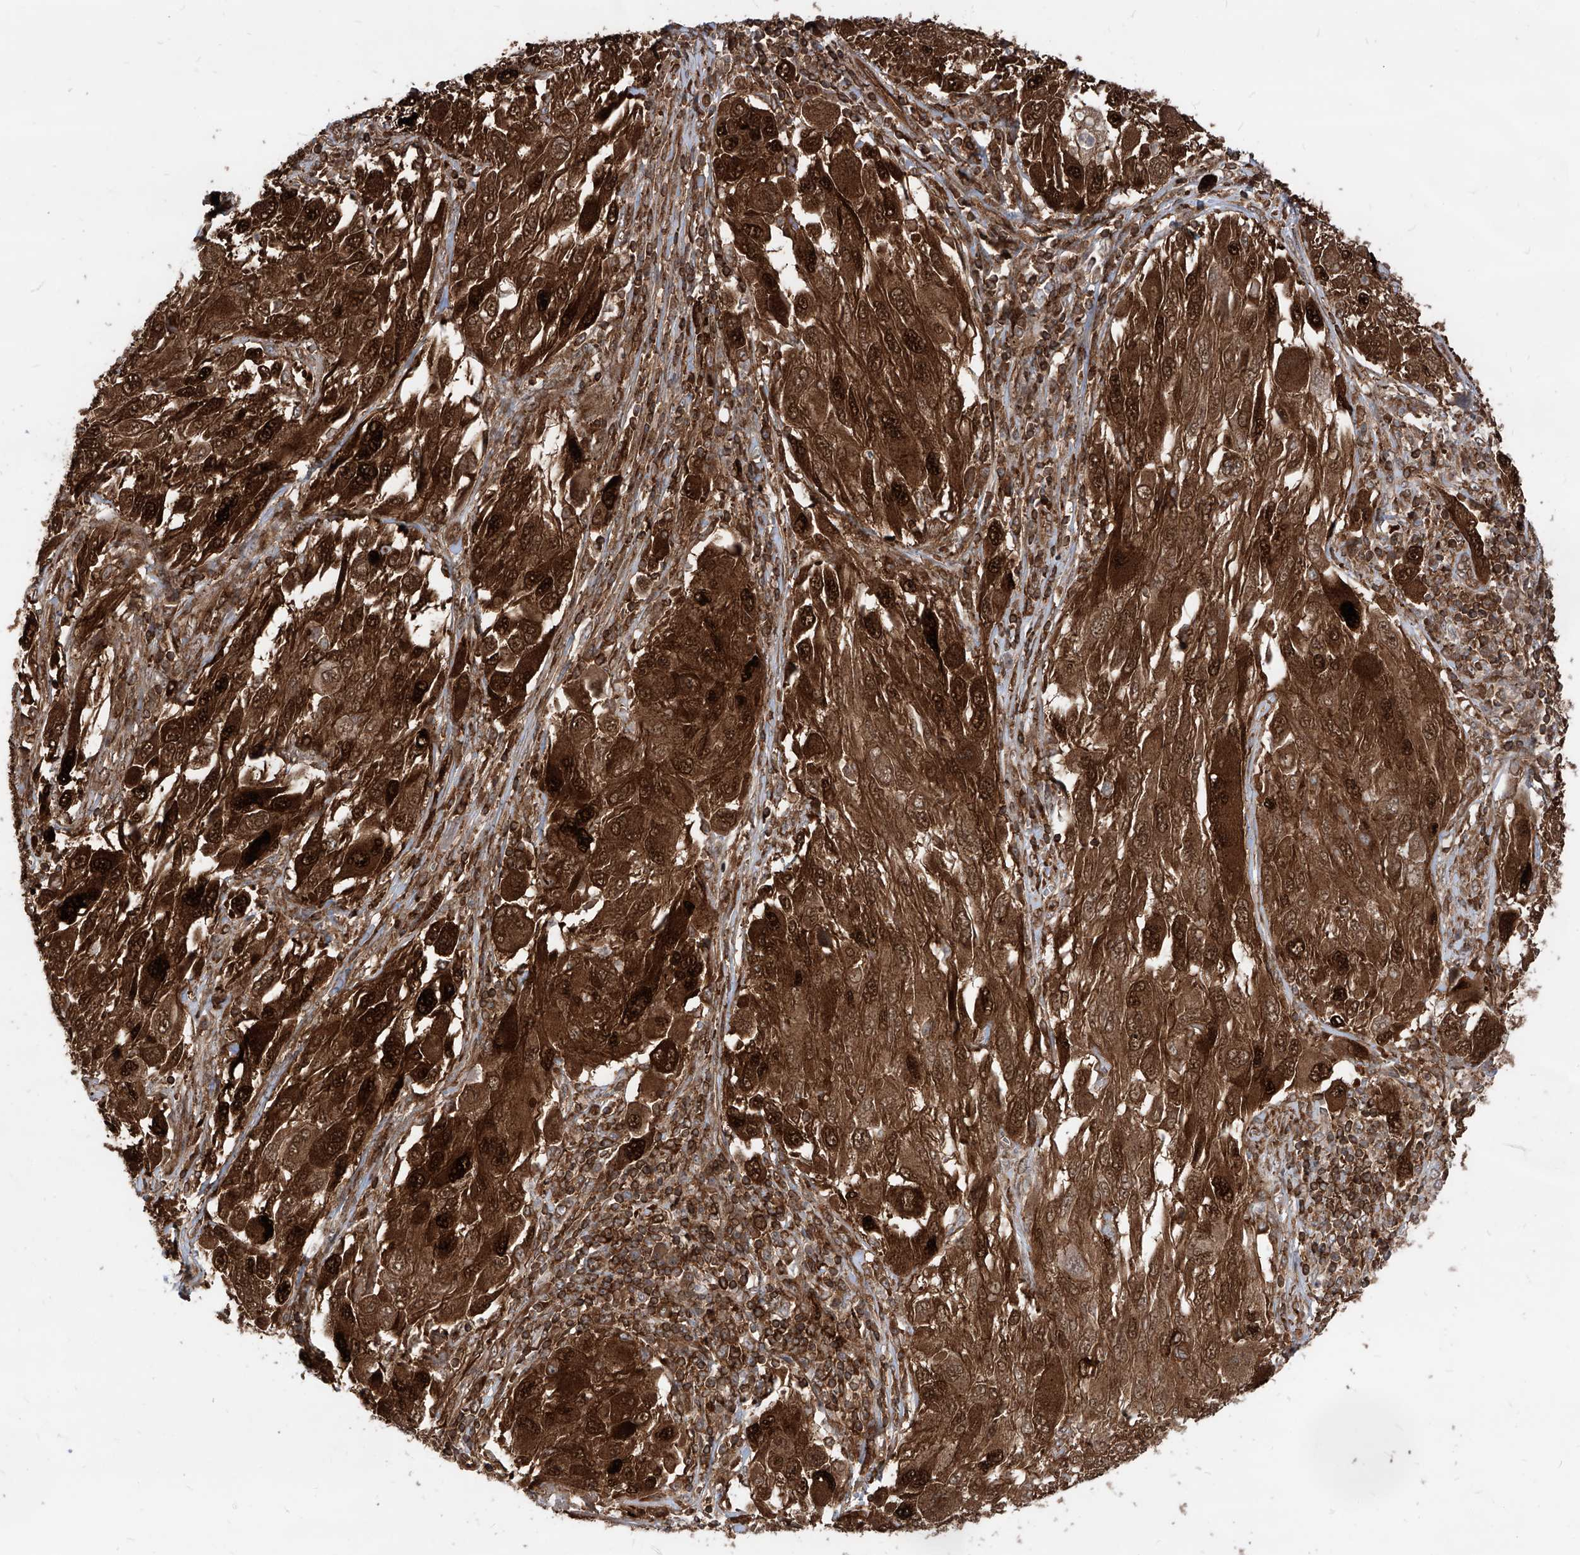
{"staining": {"intensity": "strong", "quantity": ">75%", "location": "cytoplasmic/membranous,nuclear"}, "tissue": "melanoma", "cell_type": "Tumor cells", "image_type": "cancer", "snomed": [{"axis": "morphology", "description": "Malignant melanoma, NOS"}, {"axis": "topography", "description": "Skin"}], "caption": "A micrograph of malignant melanoma stained for a protein demonstrates strong cytoplasmic/membranous and nuclear brown staining in tumor cells.", "gene": "MAGED2", "patient": {"sex": "female", "age": 91}}